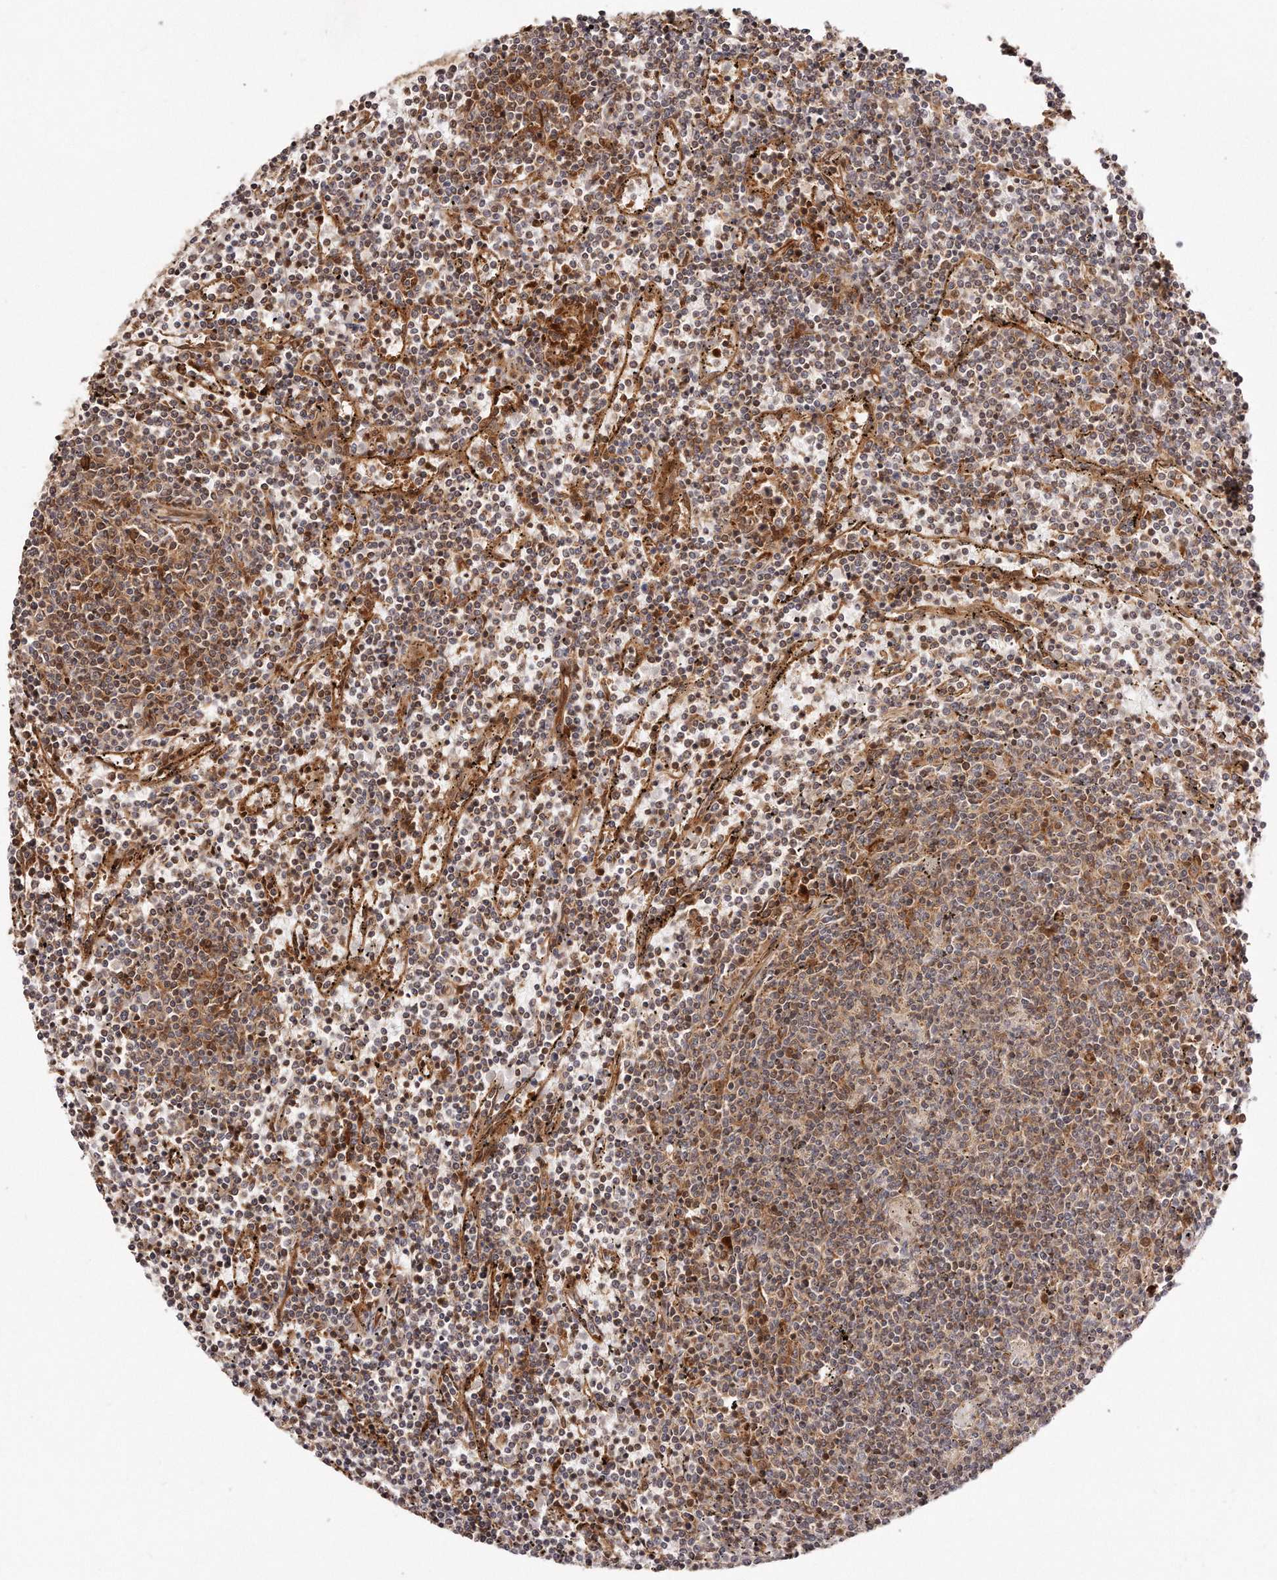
{"staining": {"intensity": "weak", "quantity": ">75%", "location": "cytoplasmic/membranous"}, "tissue": "lymphoma", "cell_type": "Tumor cells", "image_type": "cancer", "snomed": [{"axis": "morphology", "description": "Malignant lymphoma, non-Hodgkin's type, Low grade"}, {"axis": "topography", "description": "Spleen"}], "caption": "Tumor cells display low levels of weak cytoplasmic/membranous positivity in approximately >75% of cells in human lymphoma. (DAB = brown stain, brightfield microscopy at high magnification).", "gene": "GBP4", "patient": {"sex": "female", "age": 50}}